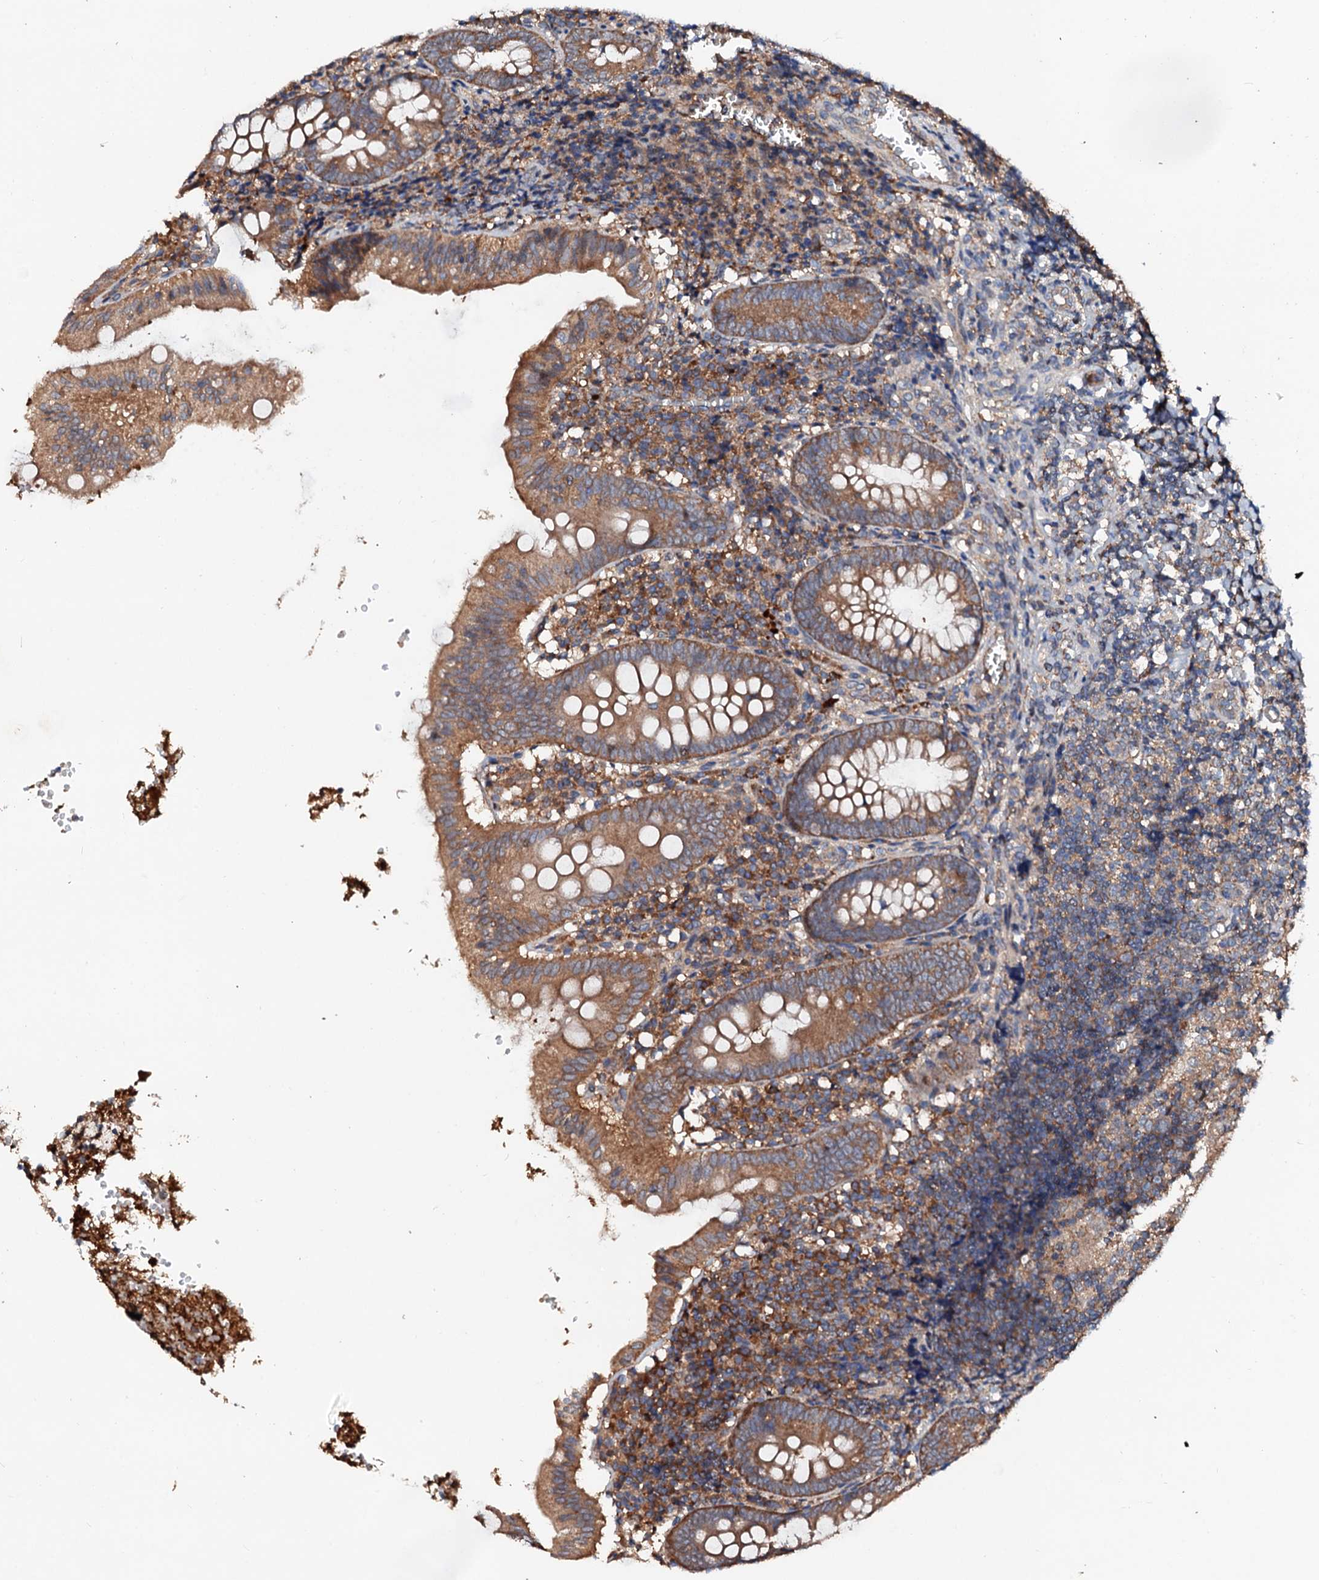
{"staining": {"intensity": "moderate", "quantity": ">75%", "location": "cytoplasmic/membranous"}, "tissue": "appendix", "cell_type": "Glandular cells", "image_type": "normal", "snomed": [{"axis": "morphology", "description": "Normal tissue, NOS"}, {"axis": "topography", "description": "Appendix"}], "caption": "This is an image of immunohistochemistry (IHC) staining of unremarkable appendix, which shows moderate expression in the cytoplasmic/membranous of glandular cells.", "gene": "EXTL1", "patient": {"sex": "male", "age": 8}}